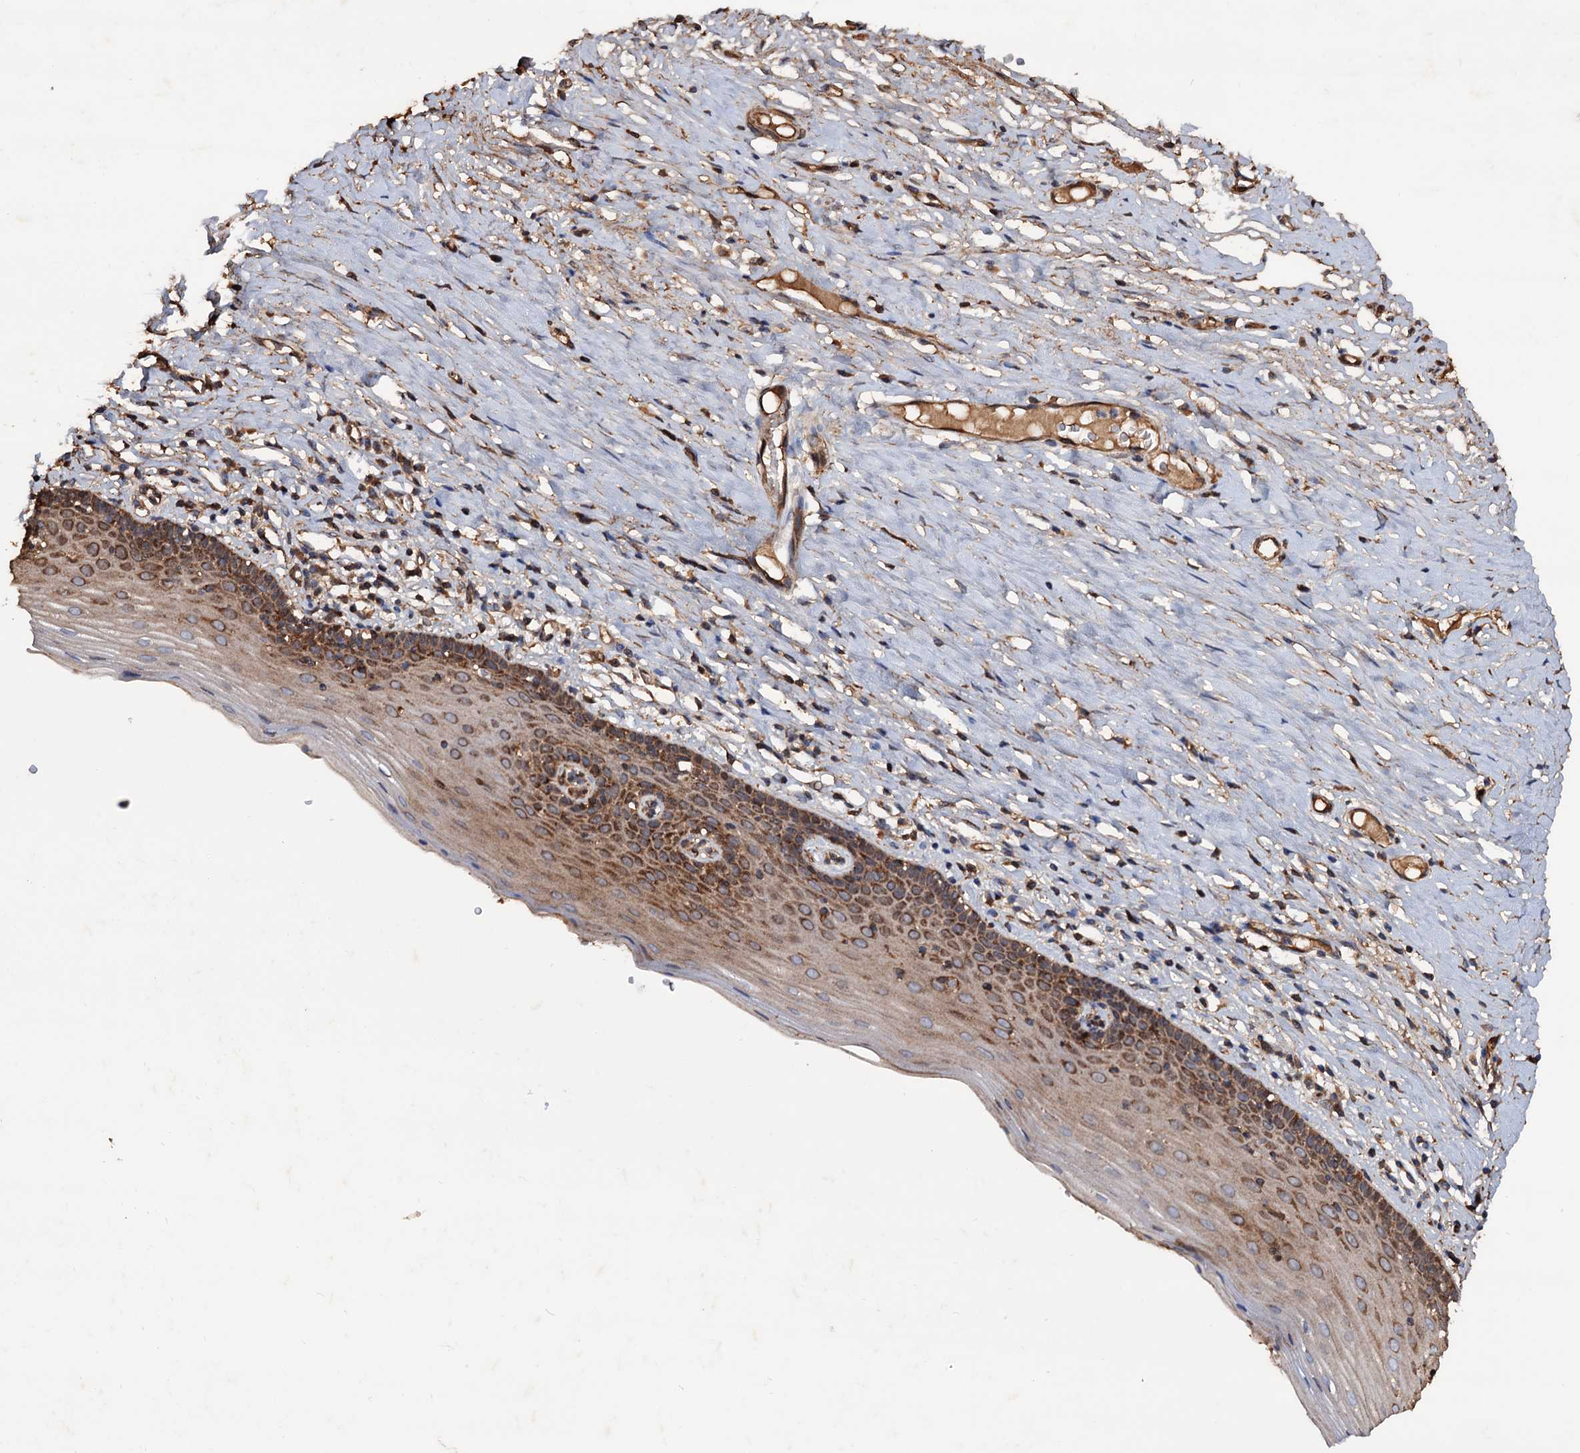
{"staining": {"intensity": "moderate", "quantity": ">75%", "location": "cytoplasmic/membranous"}, "tissue": "cervix", "cell_type": "Glandular cells", "image_type": "normal", "snomed": [{"axis": "morphology", "description": "Normal tissue, NOS"}, {"axis": "topography", "description": "Cervix"}], "caption": "Human cervix stained for a protein (brown) demonstrates moderate cytoplasmic/membranous positive positivity in approximately >75% of glandular cells.", "gene": "MRPL42", "patient": {"sex": "female", "age": 42}}